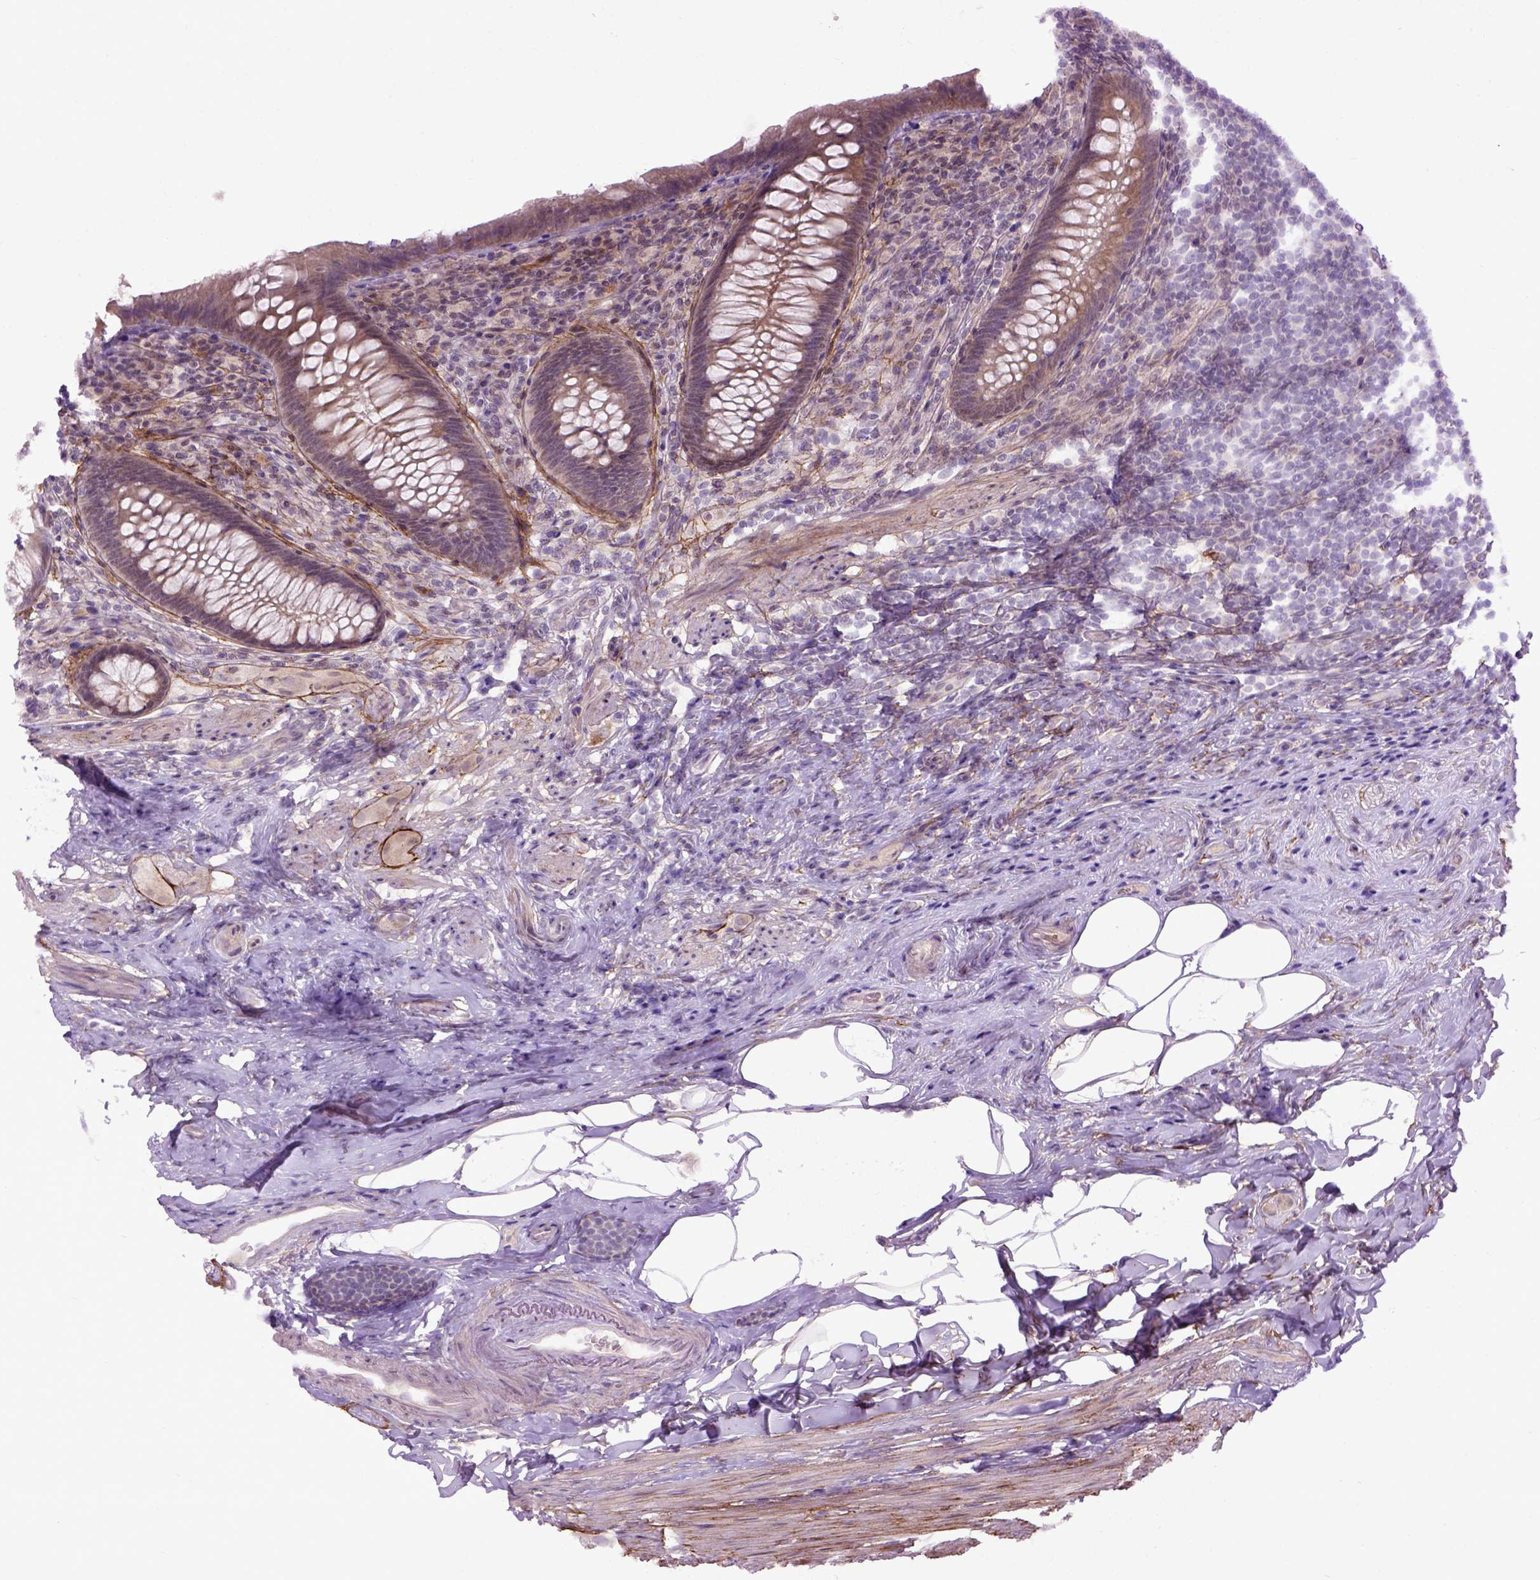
{"staining": {"intensity": "weak", "quantity": "25%-75%", "location": "cytoplasmic/membranous"}, "tissue": "appendix", "cell_type": "Glandular cells", "image_type": "normal", "snomed": [{"axis": "morphology", "description": "Normal tissue, NOS"}, {"axis": "topography", "description": "Appendix"}], "caption": "Brown immunohistochemical staining in benign human appendix reveals weak cytoplasmic/membranous staining in about 25%-75% of glandular cells. (DAB (3,3'-diaminobenzidine) = brown stain, brightfield microscopy at high magnification).", "gene": "EMILIN3", "patient": {"sex": "male", "age": 47}}